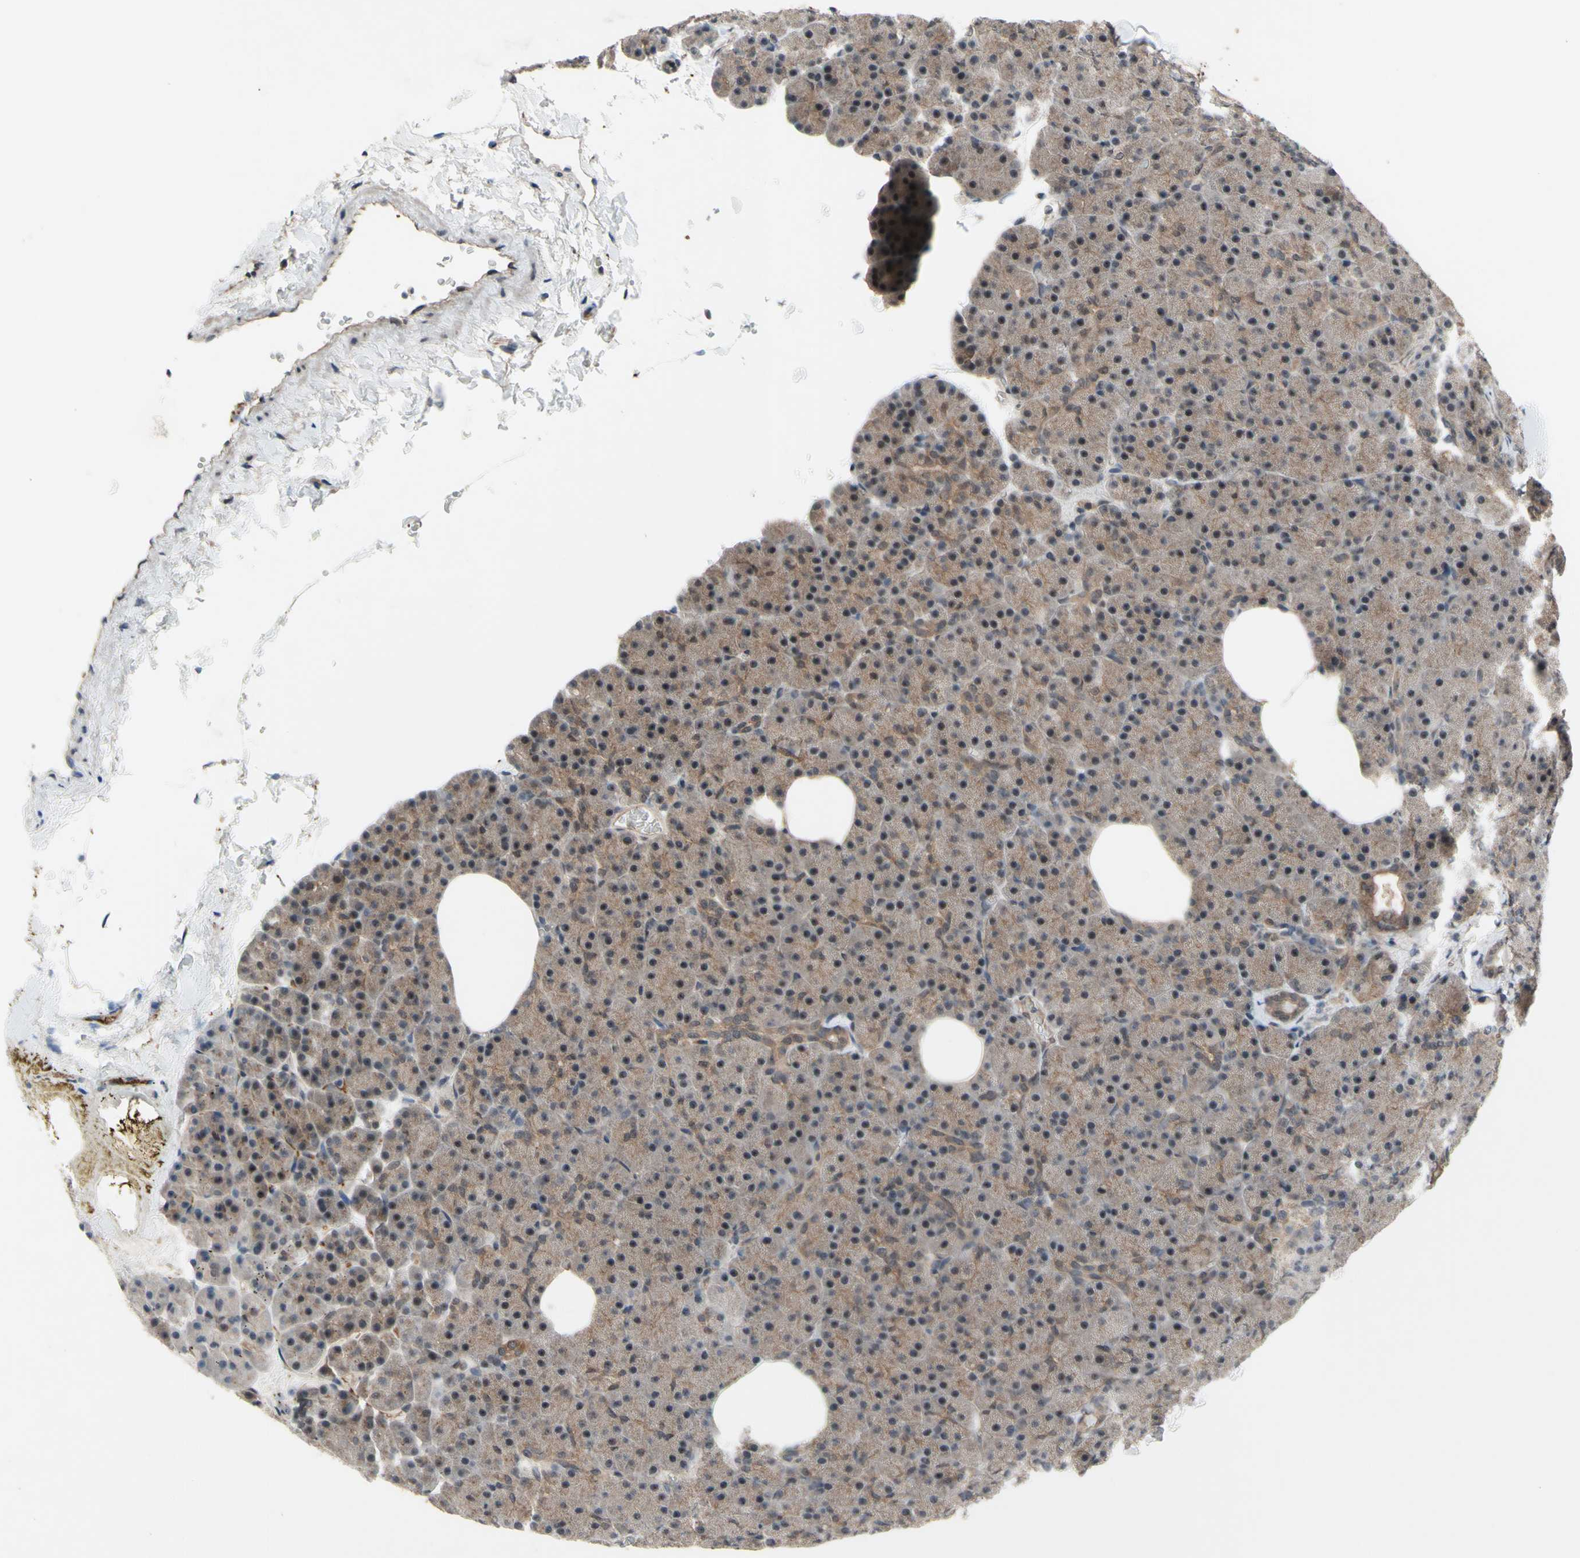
{"staining": {"intensity": "weak", "quantity": "25%-75%", "location": "cytoplasmic/membranous,nuclear"}, "tissue": "pancreas", "cell_type": "Exocrine glandular cells", "image_type": "normal", "snomed": [{"axis": "morphology", "description": "Normal tissue, NOS"}, {"axis": "topography", "description": "Pancreas"}], "caption": "Immunohistochemical staining of normal pancreas displays low levels of weak cytoplasmic/membranous,nuclear expression in approximately 25%-75% of exocrine glandular cells. (Brightfield microscopy of DAB IHC at high magnification).", "gene": "TRDMT1", "patient": {"sex": "female", "age": 35}}